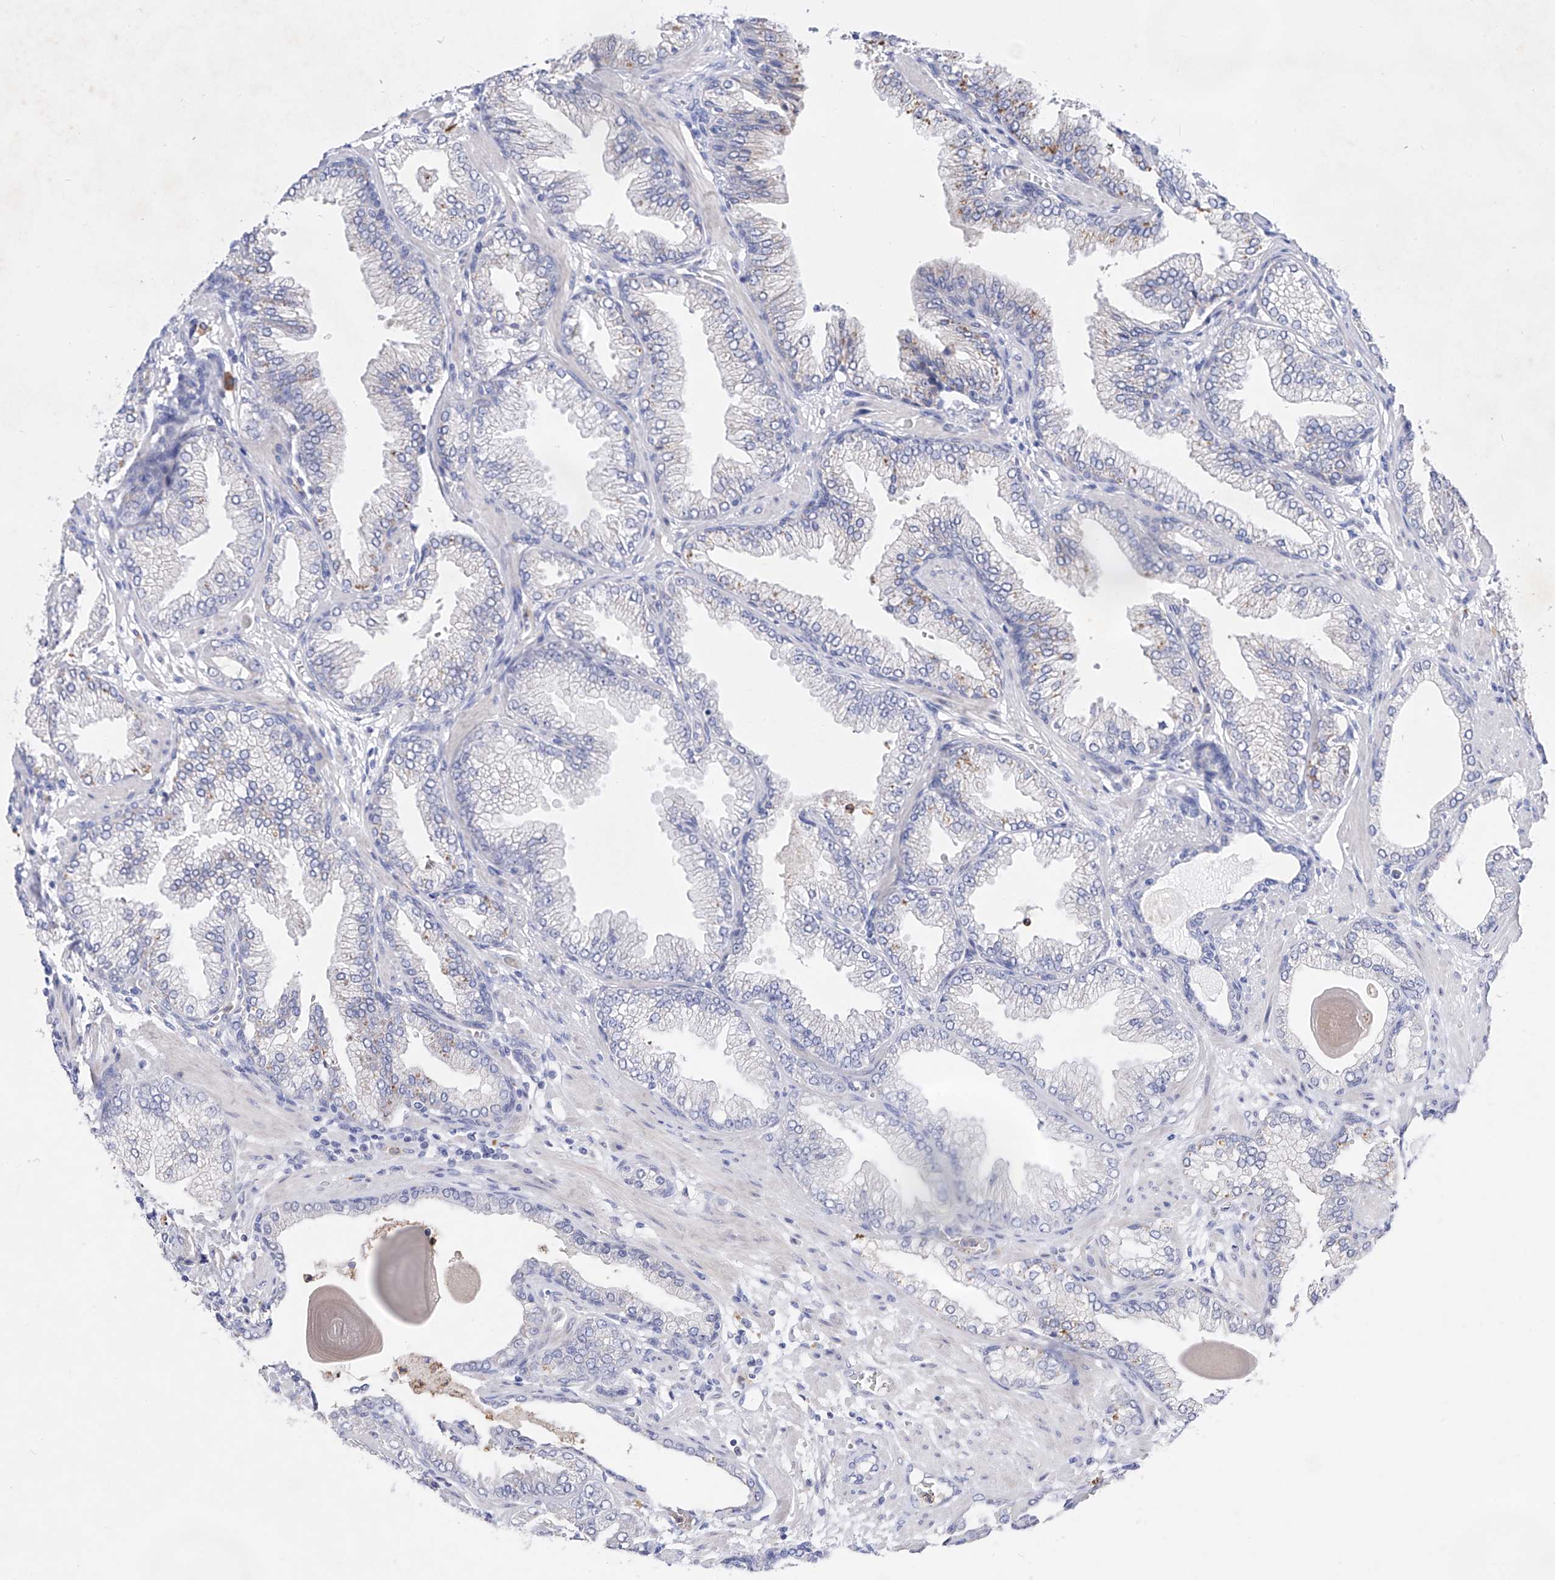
{"staining": {"intensity": "negative", "quantity": "none", "location": "none"}, "tissue": "prostate cancer", "cell_type": "Tumor cells", "image_type": "cancer", "snomed": [{"axis": "morphology", "description": "Adenocarcinoma, High grade"}, {"axis": "topography", "description": "Prostate"}], "caption": "The photomicrograph demonstrates no staining of tumor cells in prostate cancer.", "gene": "TM7SF2", "patient": {"sex": "male", "age": 71}}